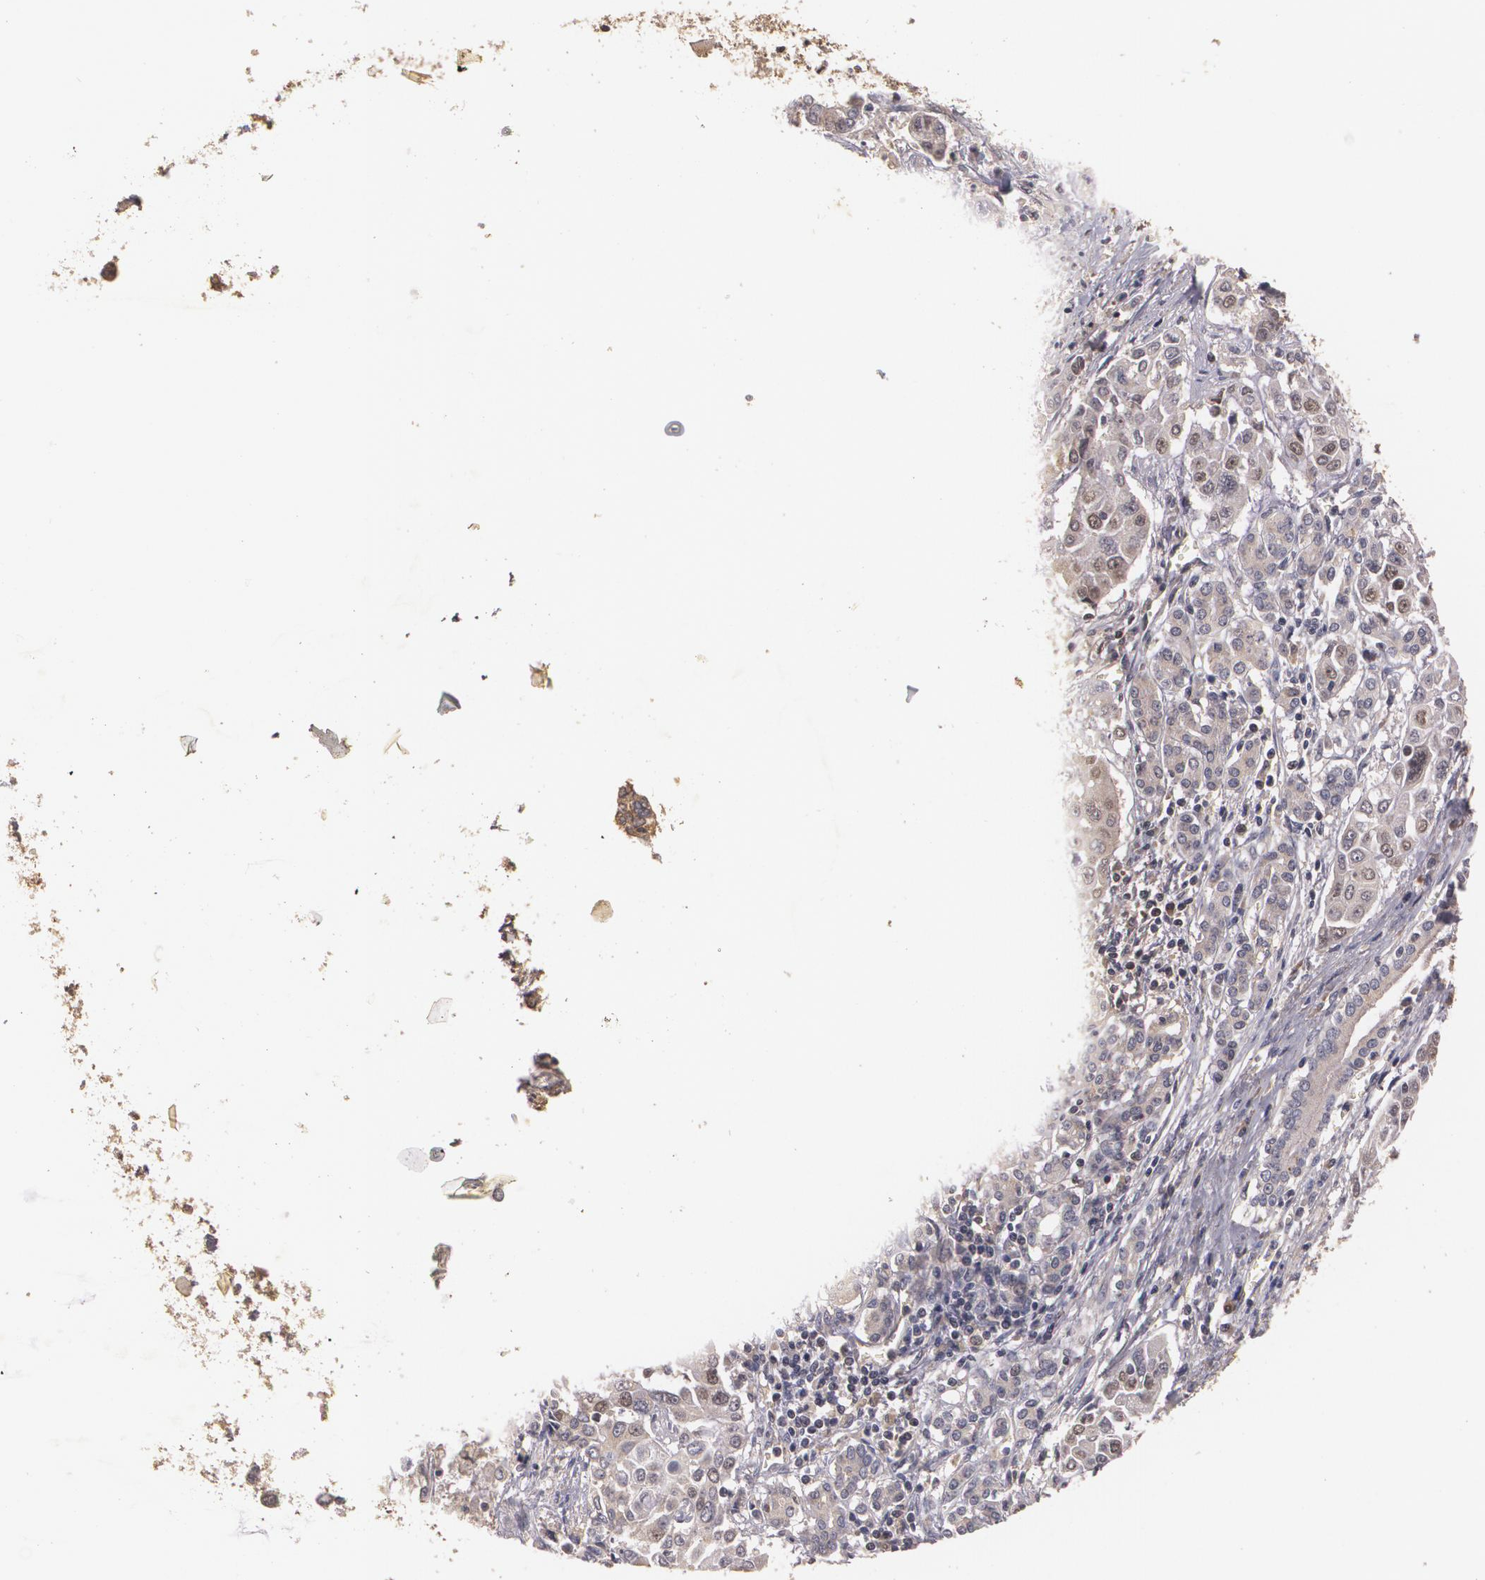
{"staining": {"intensity": "moderate", "quantity": "25%-75%", "location": "cytoplasmic/membranous,nuclear"}, "tissue": "pancreatic cancer", "cell_type": "Tumor cells", "image_type": "cancer", "snomed": [{"axis": "morphology", "description": "Adenocarcinoma, NOS"}, {"axis": "topography", "description": "Pancreas"}], "caption": "Immunohistochemistry (IHC) (DAB) staining of human adenocarcinoma (pancreatic) shows moderate cytoplasmic/membranous and nuclear protein expression in approximately 25%-75% of tumor cells.", "gene": "BRCA1", "patient": {"sex": "female", "age": 52}}